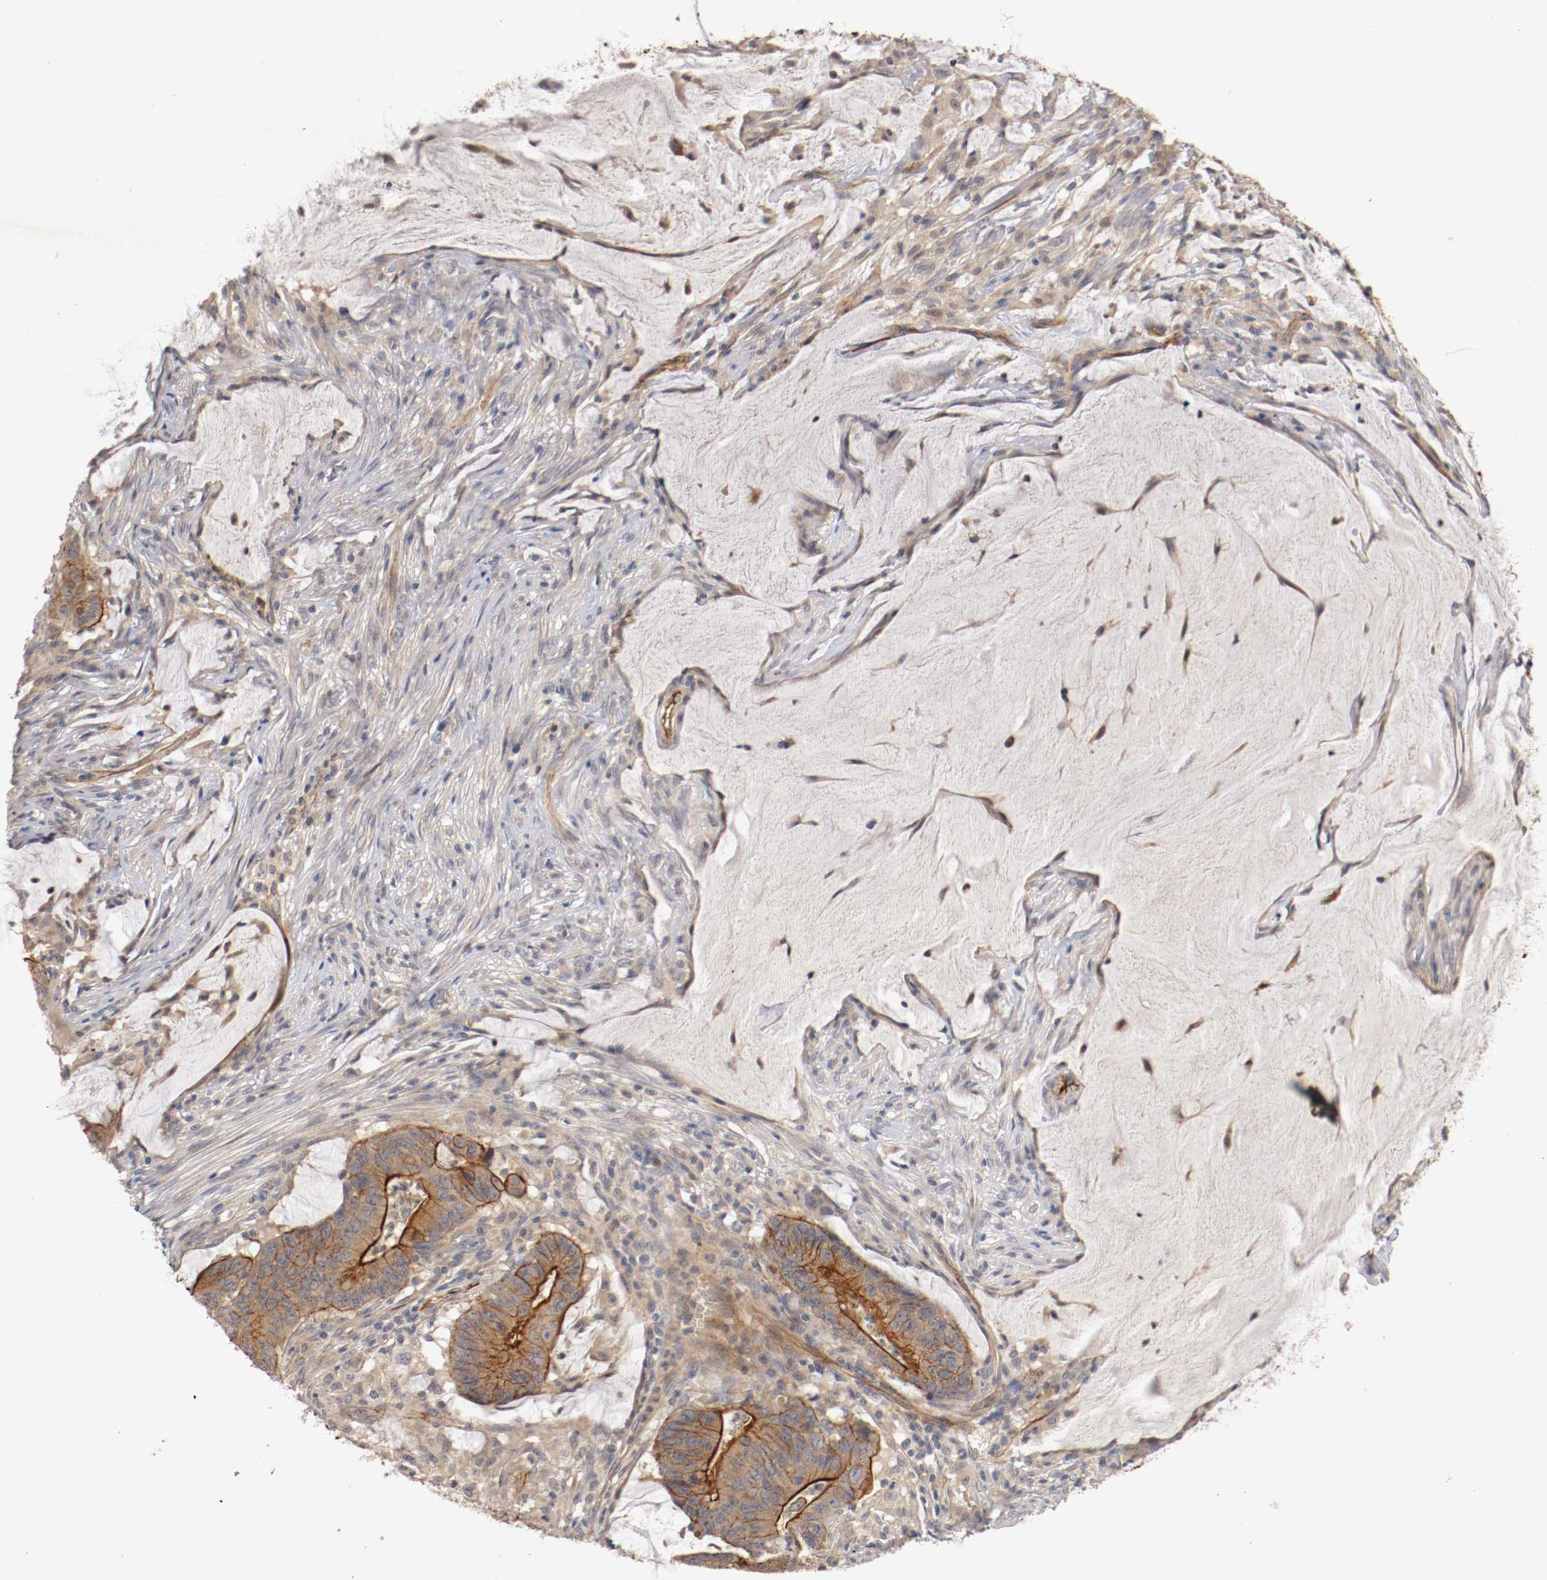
{"staining": {"intensity": "strong", "quantity": ">75%", "location": "cytoplasmic/membranous"}, "tissue": "colorectal cancer", "cell_type": "Tumor cells", "image_type": "cancer", "snomed": [{"axis": "morphology", "description": "Adenocarcinoma, NOS"}, {"axis": "topography", "description": "Colon"}], "caption": "A micrograph showing strong cytoplasmic/membranous positivity in approximately >75% of tumor cells in colorectal cancer, as visualized by brown immunohistochemical staining.", "gene": "TYK2", "patient": {"sex": "male", "age": 45}}